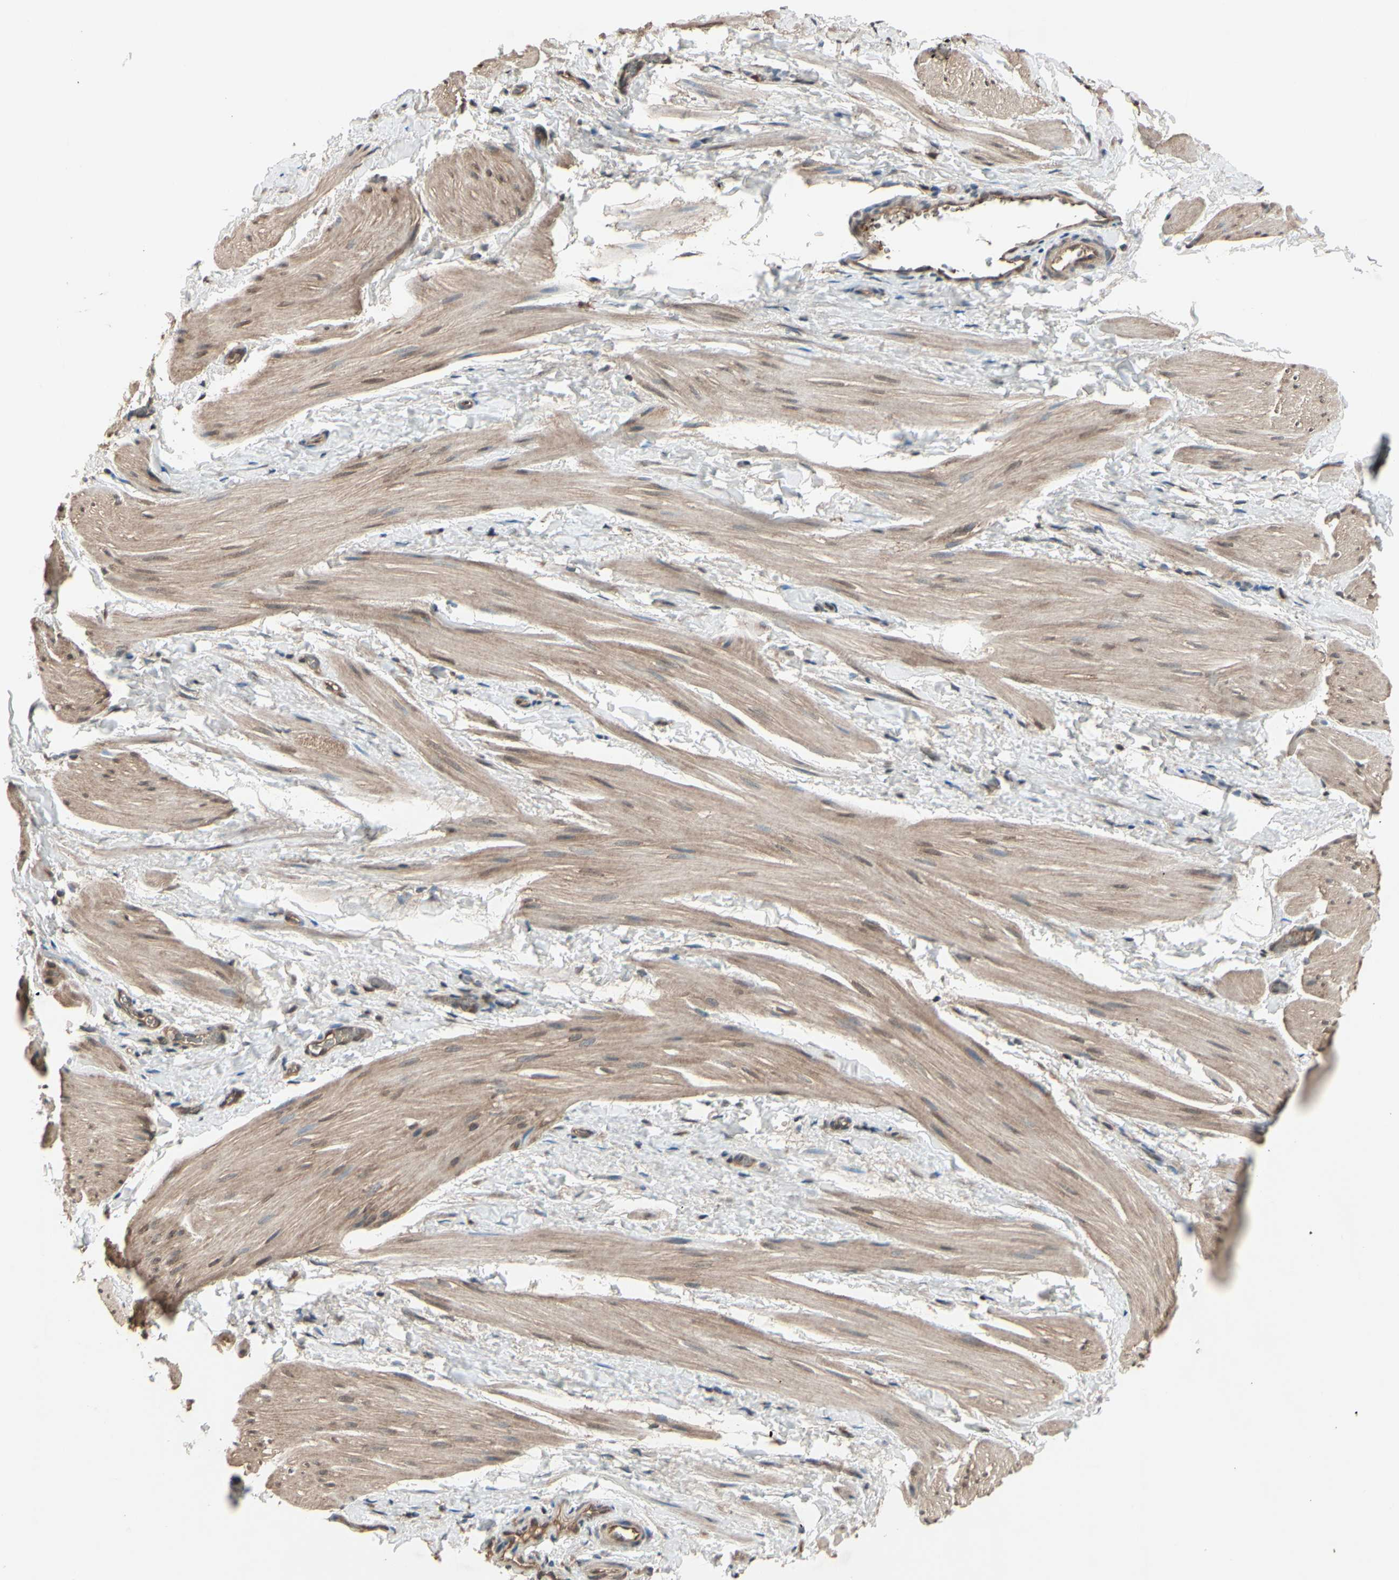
{"staining": {"intensity": "weak", "quantity": ">75%", "location": "cytoplasmic/membranous,nuclear"}, "tissue": "smooth muscle", "cell_type": "Smooth muscle cells", "image_type": "normal", "snomed": [{"axis": "morphology", "description": "Normal tissue, NOS"}, {"axis": "topography", "description": "Smooth muscle"}], "caption": "Smooth muscle stained with DAB IHC displays low levels of weak cytoplasmic/membranous,nuclear positivity in about >75% of smooth muscle cells. Ihc stains the protein in brown and the nuclei are stained blue.", "gene": "PNPLA7", "patient": {"sex": "male", "age": 16}}